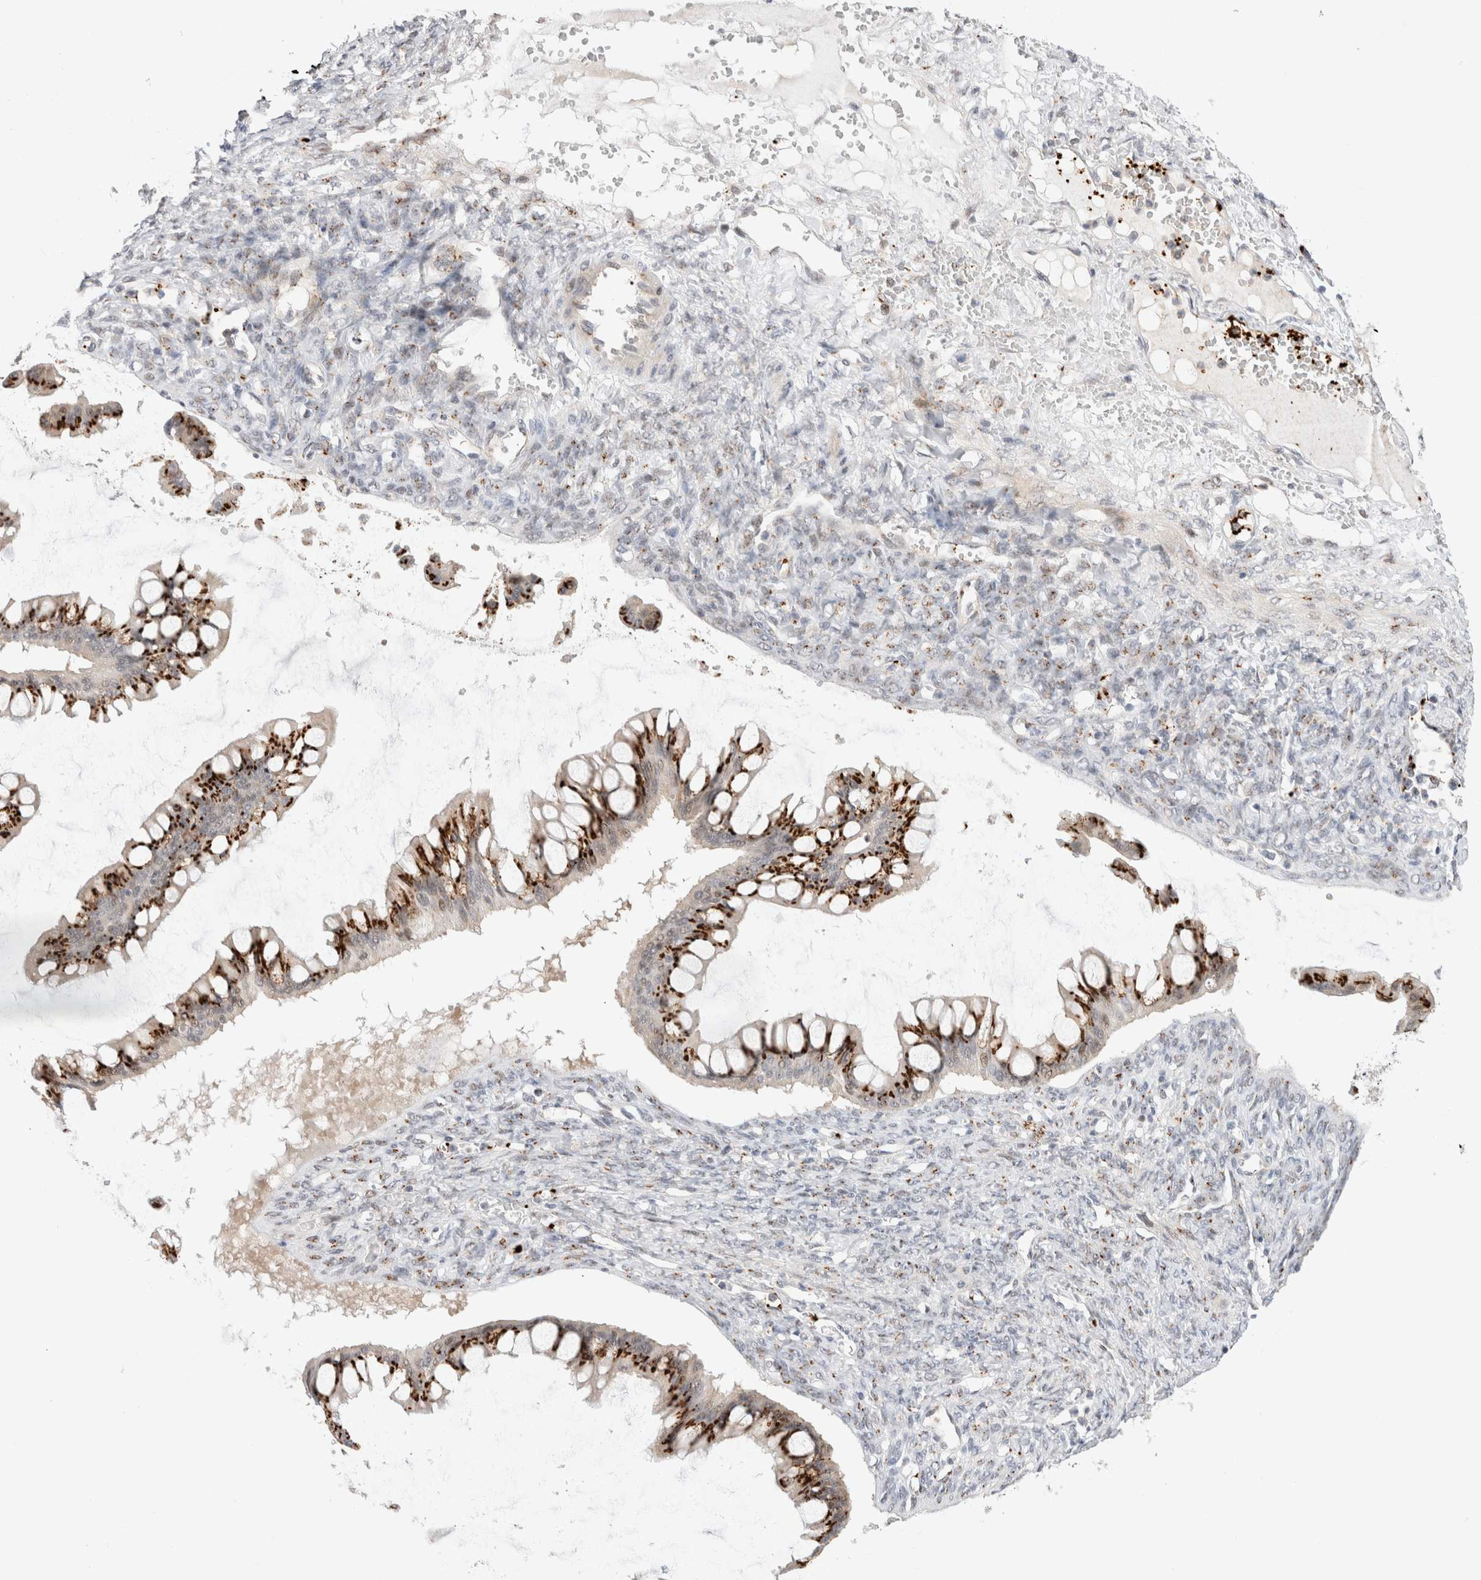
{"staining": {"intensity": "strong", "quantity": ">75%", "location": "cytoplasmic/membranous,nuclear"}, "tissue": "ovarian cancer", "cell_type": "Tumor cells", "image_type": "cancer", "snomed": [{"axis": "morphology", "description": "Cystadenocarcinoma, mucinous, NOS"}, {"axis": "topography", "description": "Ovary"}], "caption": "A brown stain shows strong cytoplasmic/membranous and nuclear expression of a protein in ovarian cancer (mucinous cystadenocarcinoma) tumor cells.", "gene": "VPS28", "patient": {"sex": "female", "age": 73}}